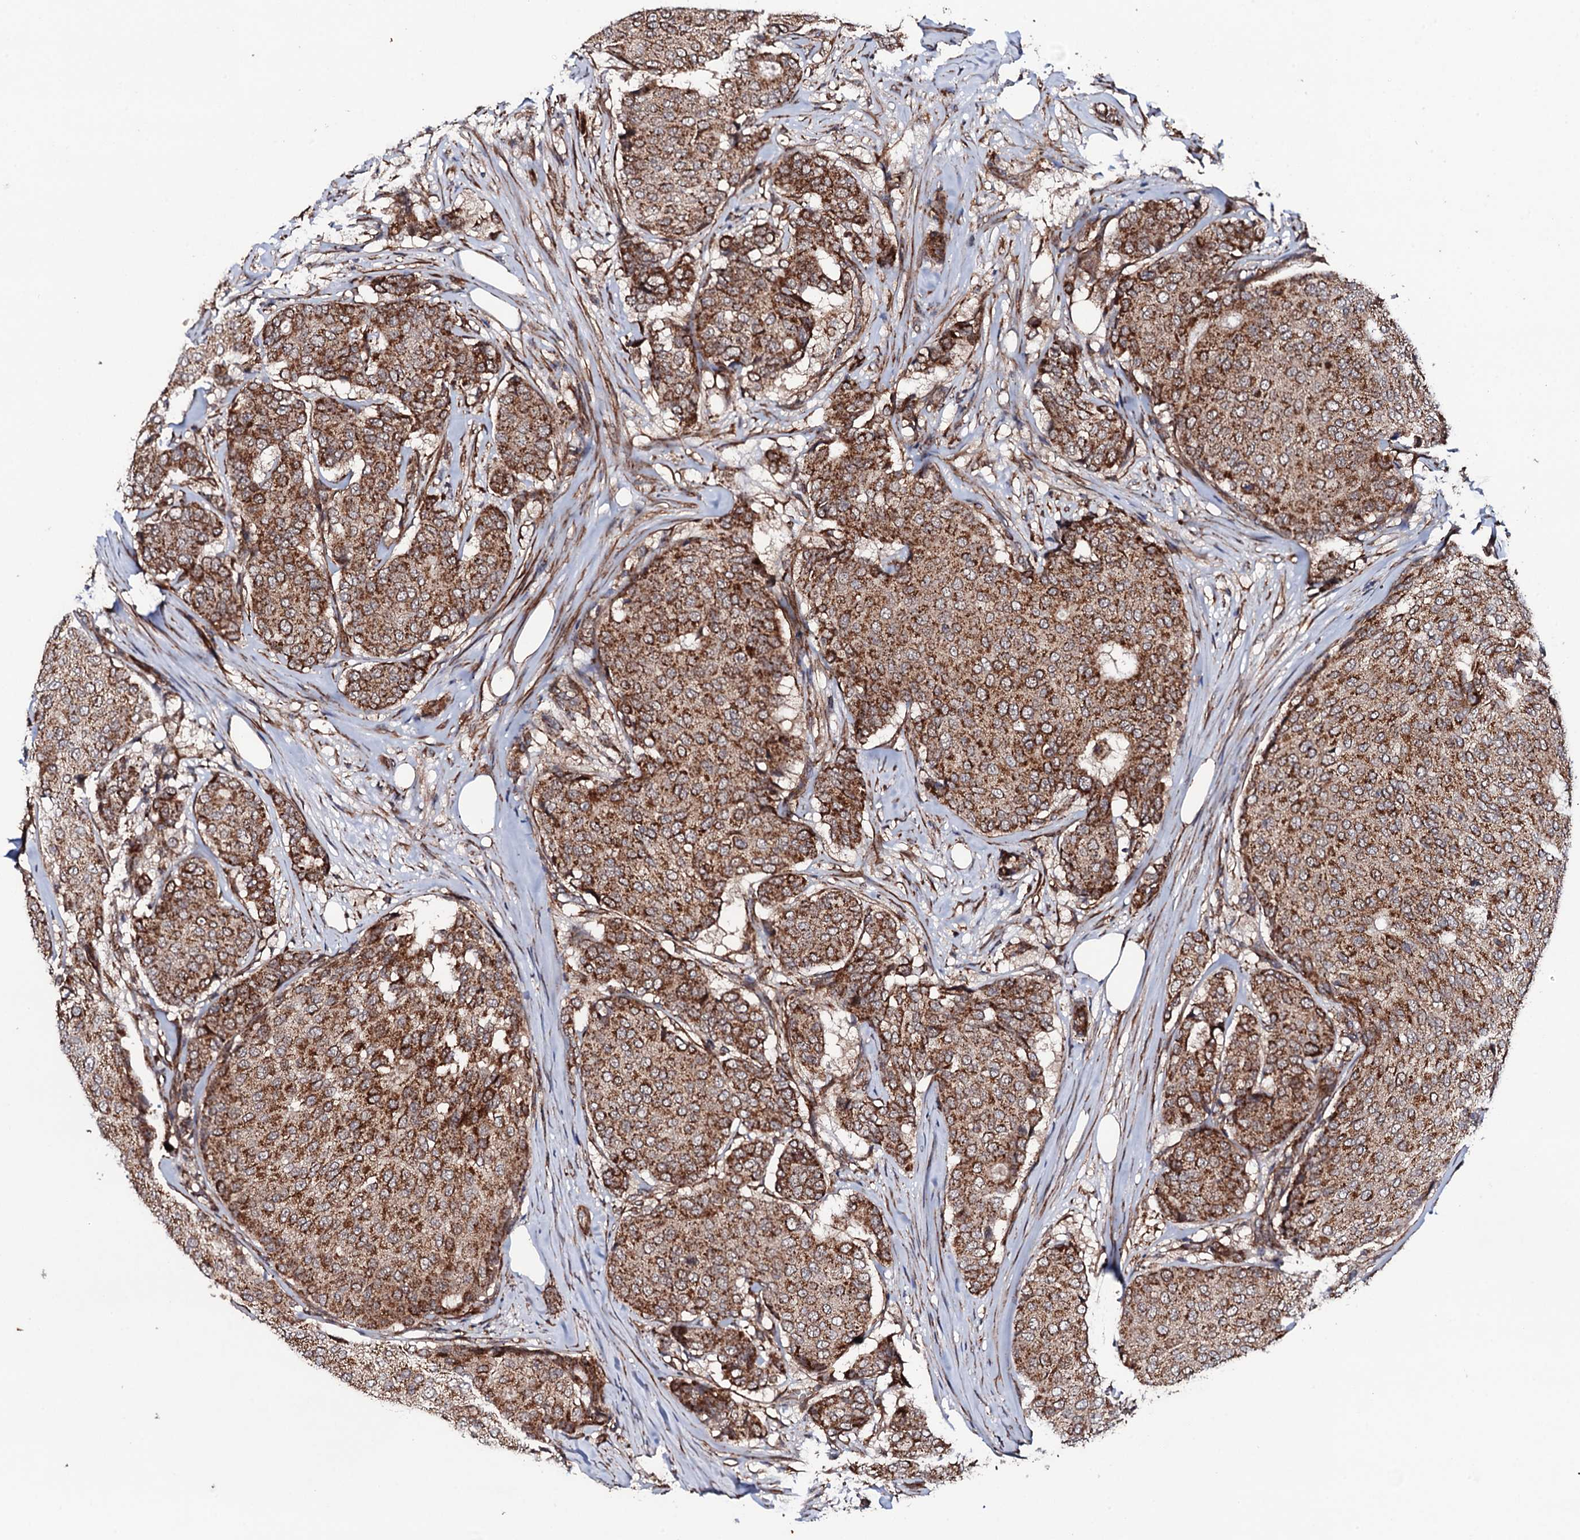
{"staining": {"intensity": "strong", "quantity": ">75%", "location": "cytoplasmic/membranous"}, "tissue": "breast cancer", "cell_type": "Tumor cells", "image_type": "cancer", "snomed": [{"axis": "morphology", "description": "Duct carcinoma"}, {"axis": "topography", "description": "Breast"}], "caption": "Invasive ductal carcinoma (breast) stained with a brown dye exhibits strong cytoplasmic/membranous positive expression in approximately >75% of tumor cells.", "gene": "MTIF3", "patient": {"sex": "female", "age": 75}}